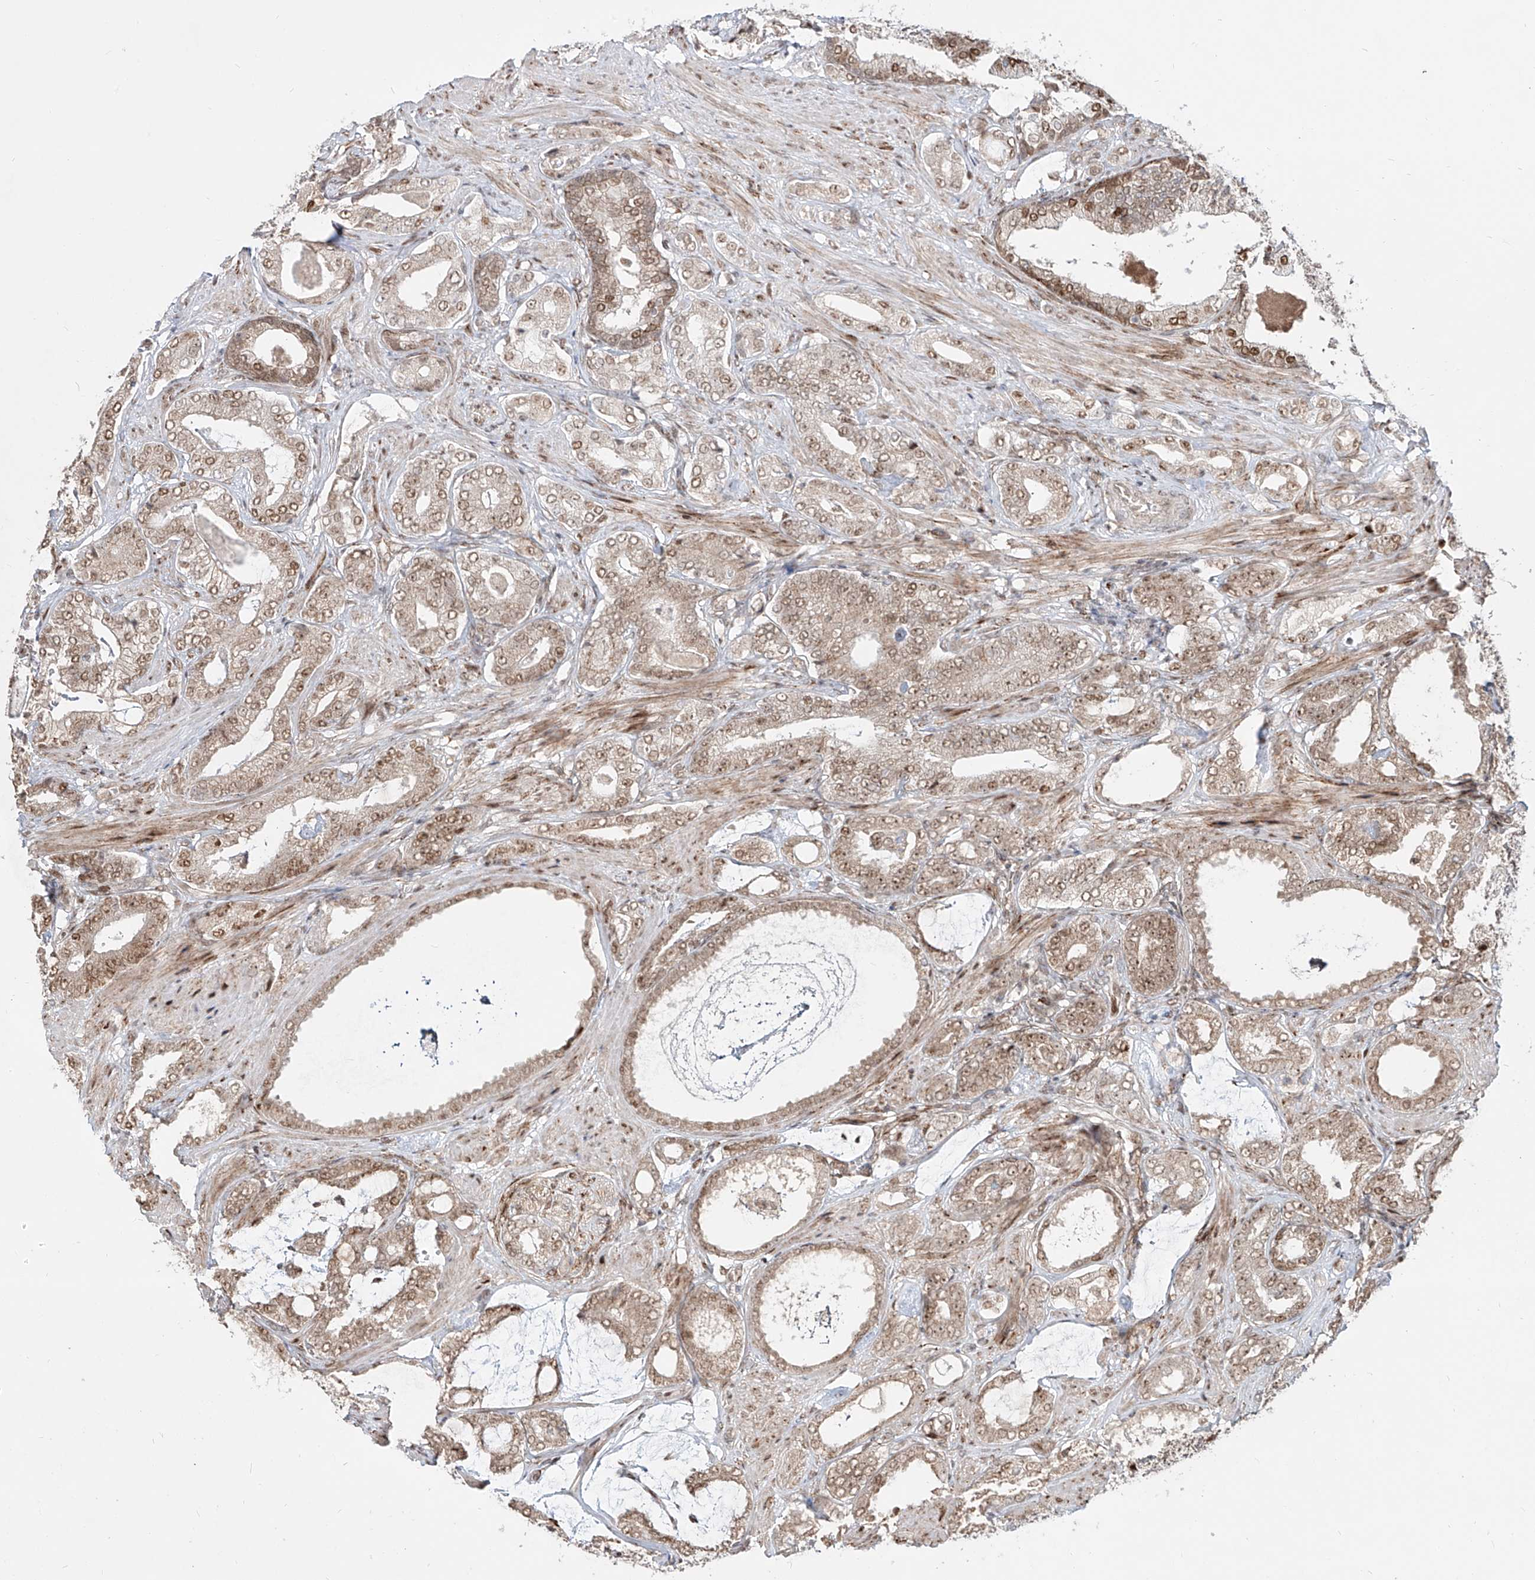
{"staining": {"intensity": "moderate", "quantity": ">75%", "location": "nuclear"}, "tissue": "prostate cancer", "cell_type": "Tumor cells", "image_type": "cancer", "snomed": [{"axis": "morphology", "description": "Adenocarcinoma, Low grade"}, {"axis": "topography", "description": "Prostate"}], "caption": "IHC (DAB (3,3'-diaminobenzidine)) staining of prostate cancer (adenocarcinoma (low-grade)) reveals moderate nuclear protein expression in about >75% of tumor cells.", "gene": "ZNF710", "patient": {"sex": "male", "age": 71}}